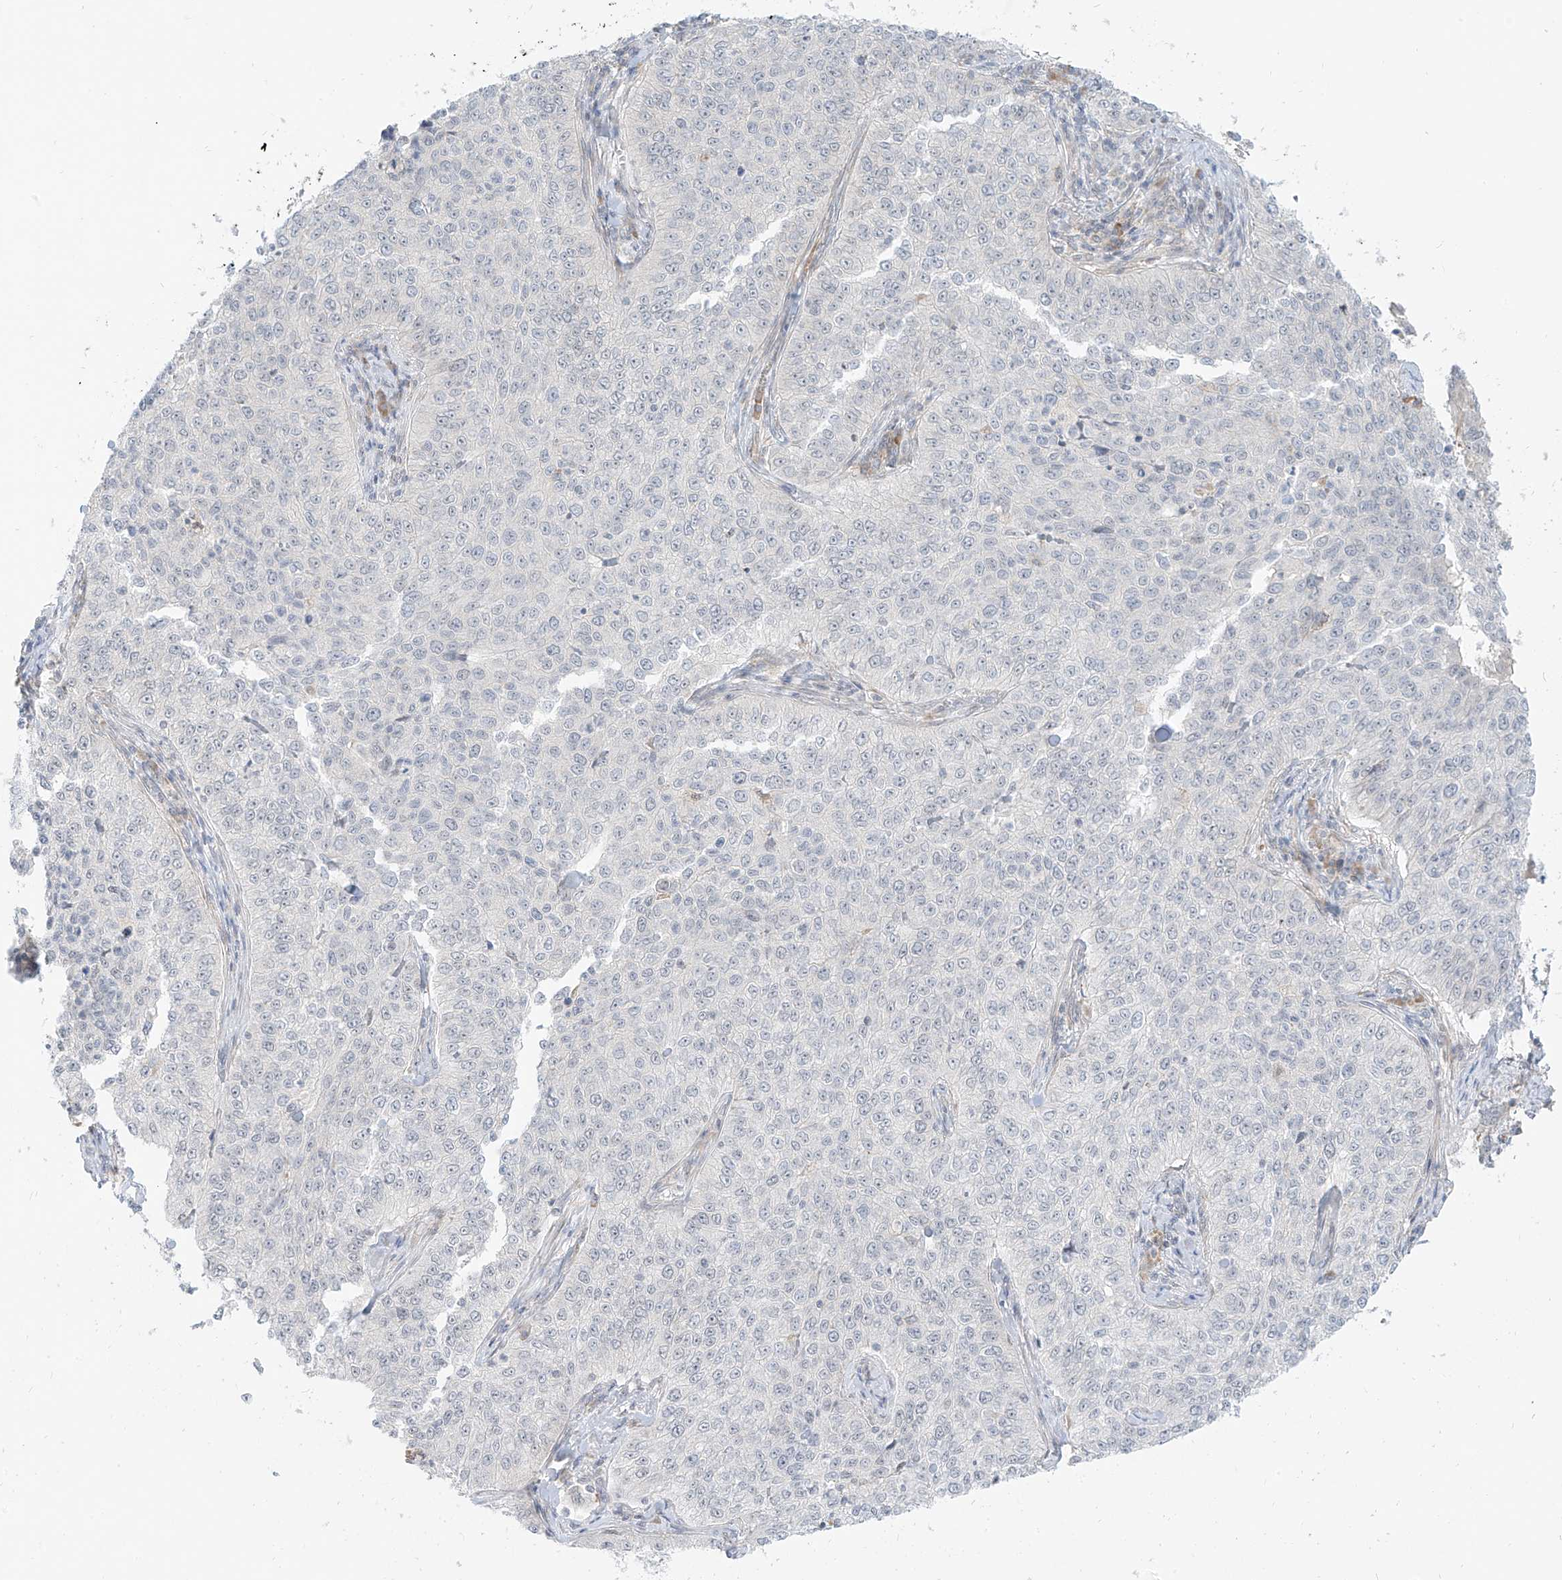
{"staining": {"intensity": "negative", "quantity": "none", "location": "none"}, "tissue": "cervical cancer", "cell_type": "Tumor cells", "image_type": "cancer", "snomed": [{"axis": "morphology", "description": "Squamous cell carcinoma, NOS"}, {"axis": "topography", "description": "Cervix"}], "caption": "Immunohistochemistry of cervical cancer (squamous cell carcinoma) displays no staining in tumor cells.", "gene": "C2orf42", "patient": {"sex": "female", "age": 35}}